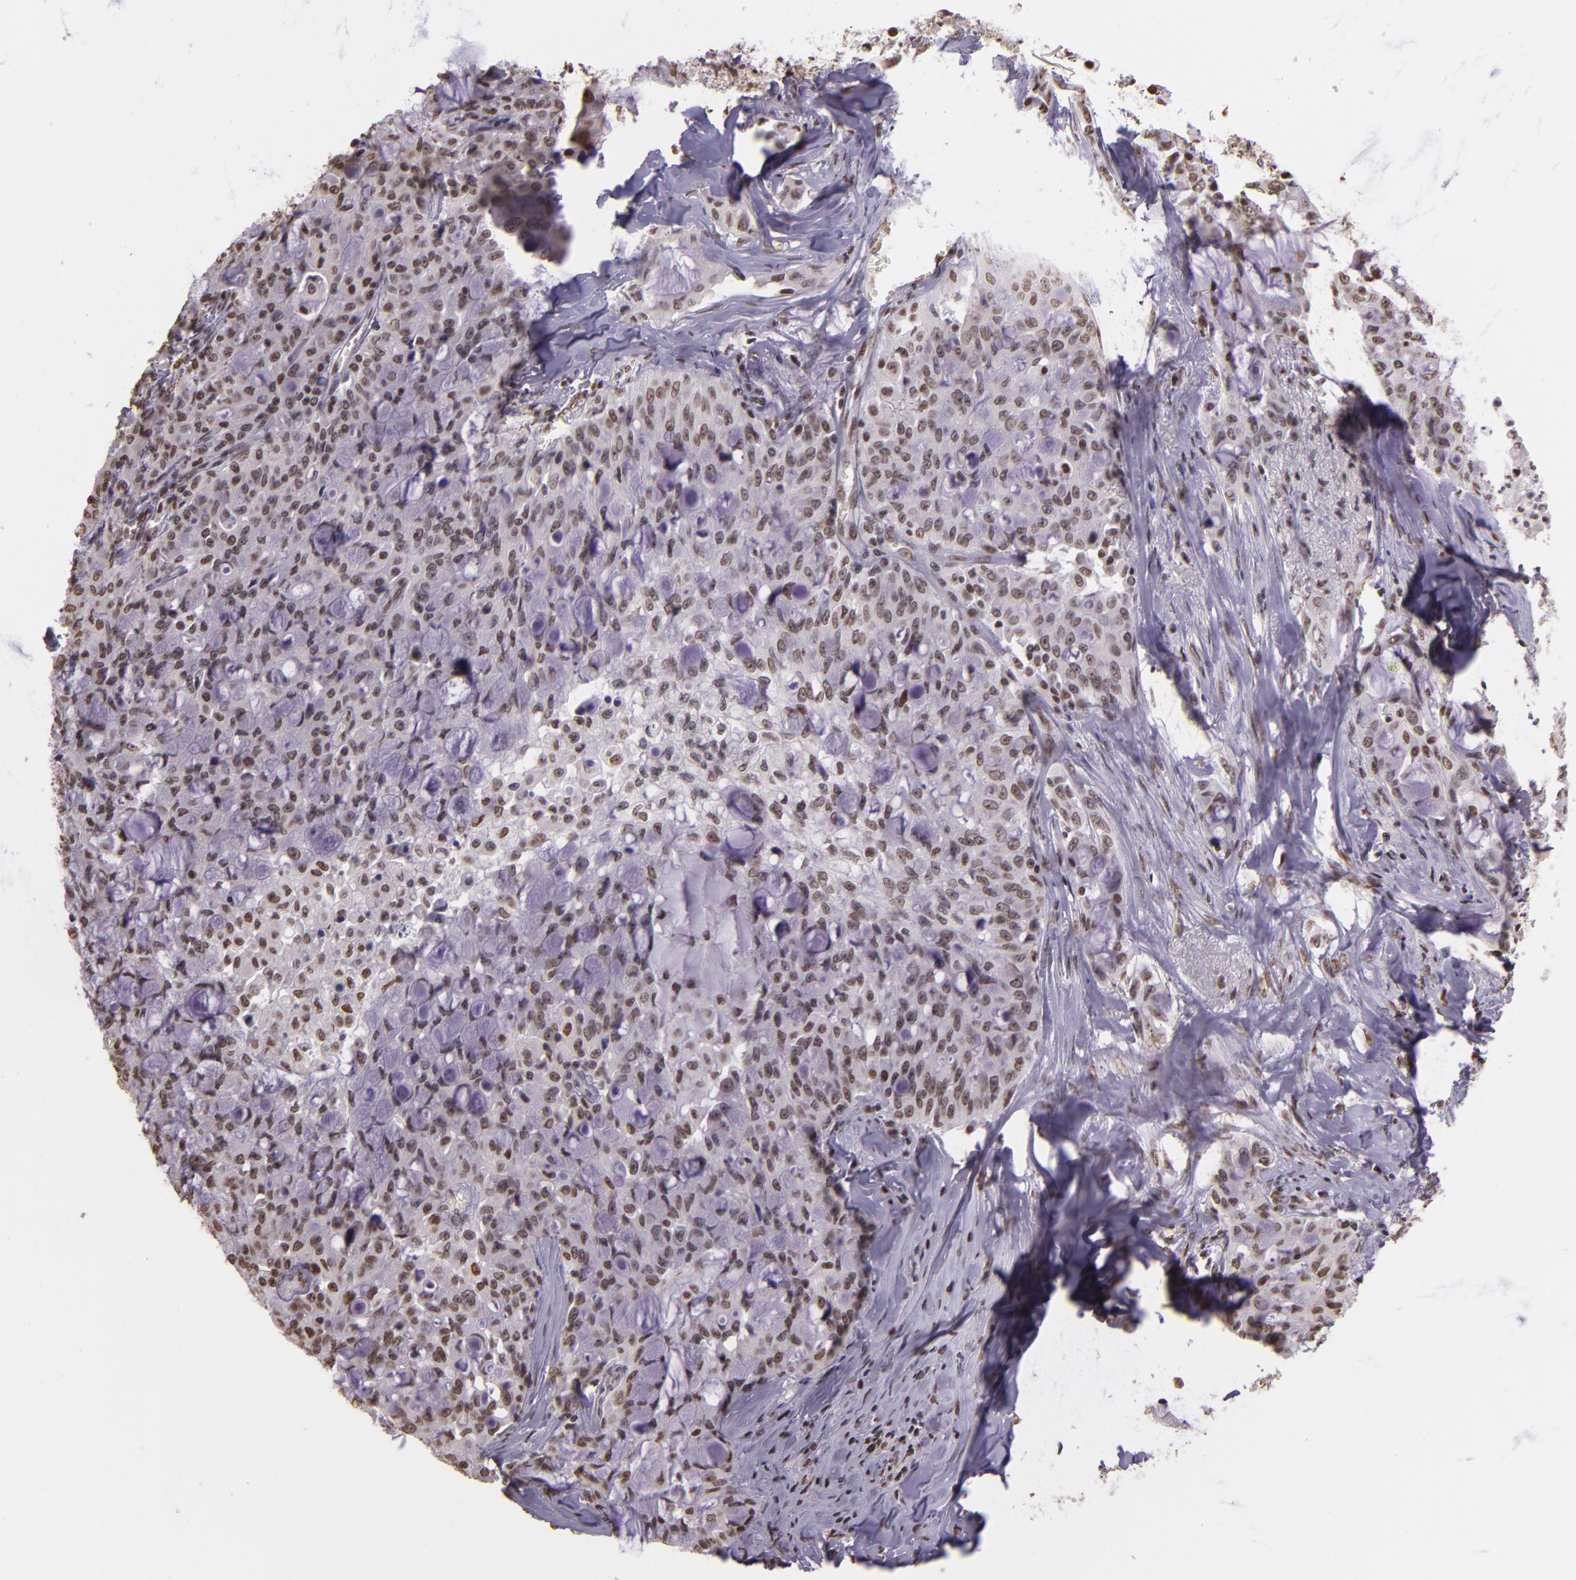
{"staining": {"intensity": "moderate", "quantity": ">75%", "location": "nuclear"}, "tissue": "lung cancer", "cell_type": "Tumor cells", "image_type": "cancer", "snomed": [{"axis": "morphology", "description": "Adenocarcinoma, NOS"}, {"axis": "topography", "description": "Lung"}], "caption": "Tumor cells display medium levels of moderate nuclear expression in approximately >75% of cells in adenocarcinoma (lung).", "gene": "USF1", "patient": {"sex": "female", "age": 44}}